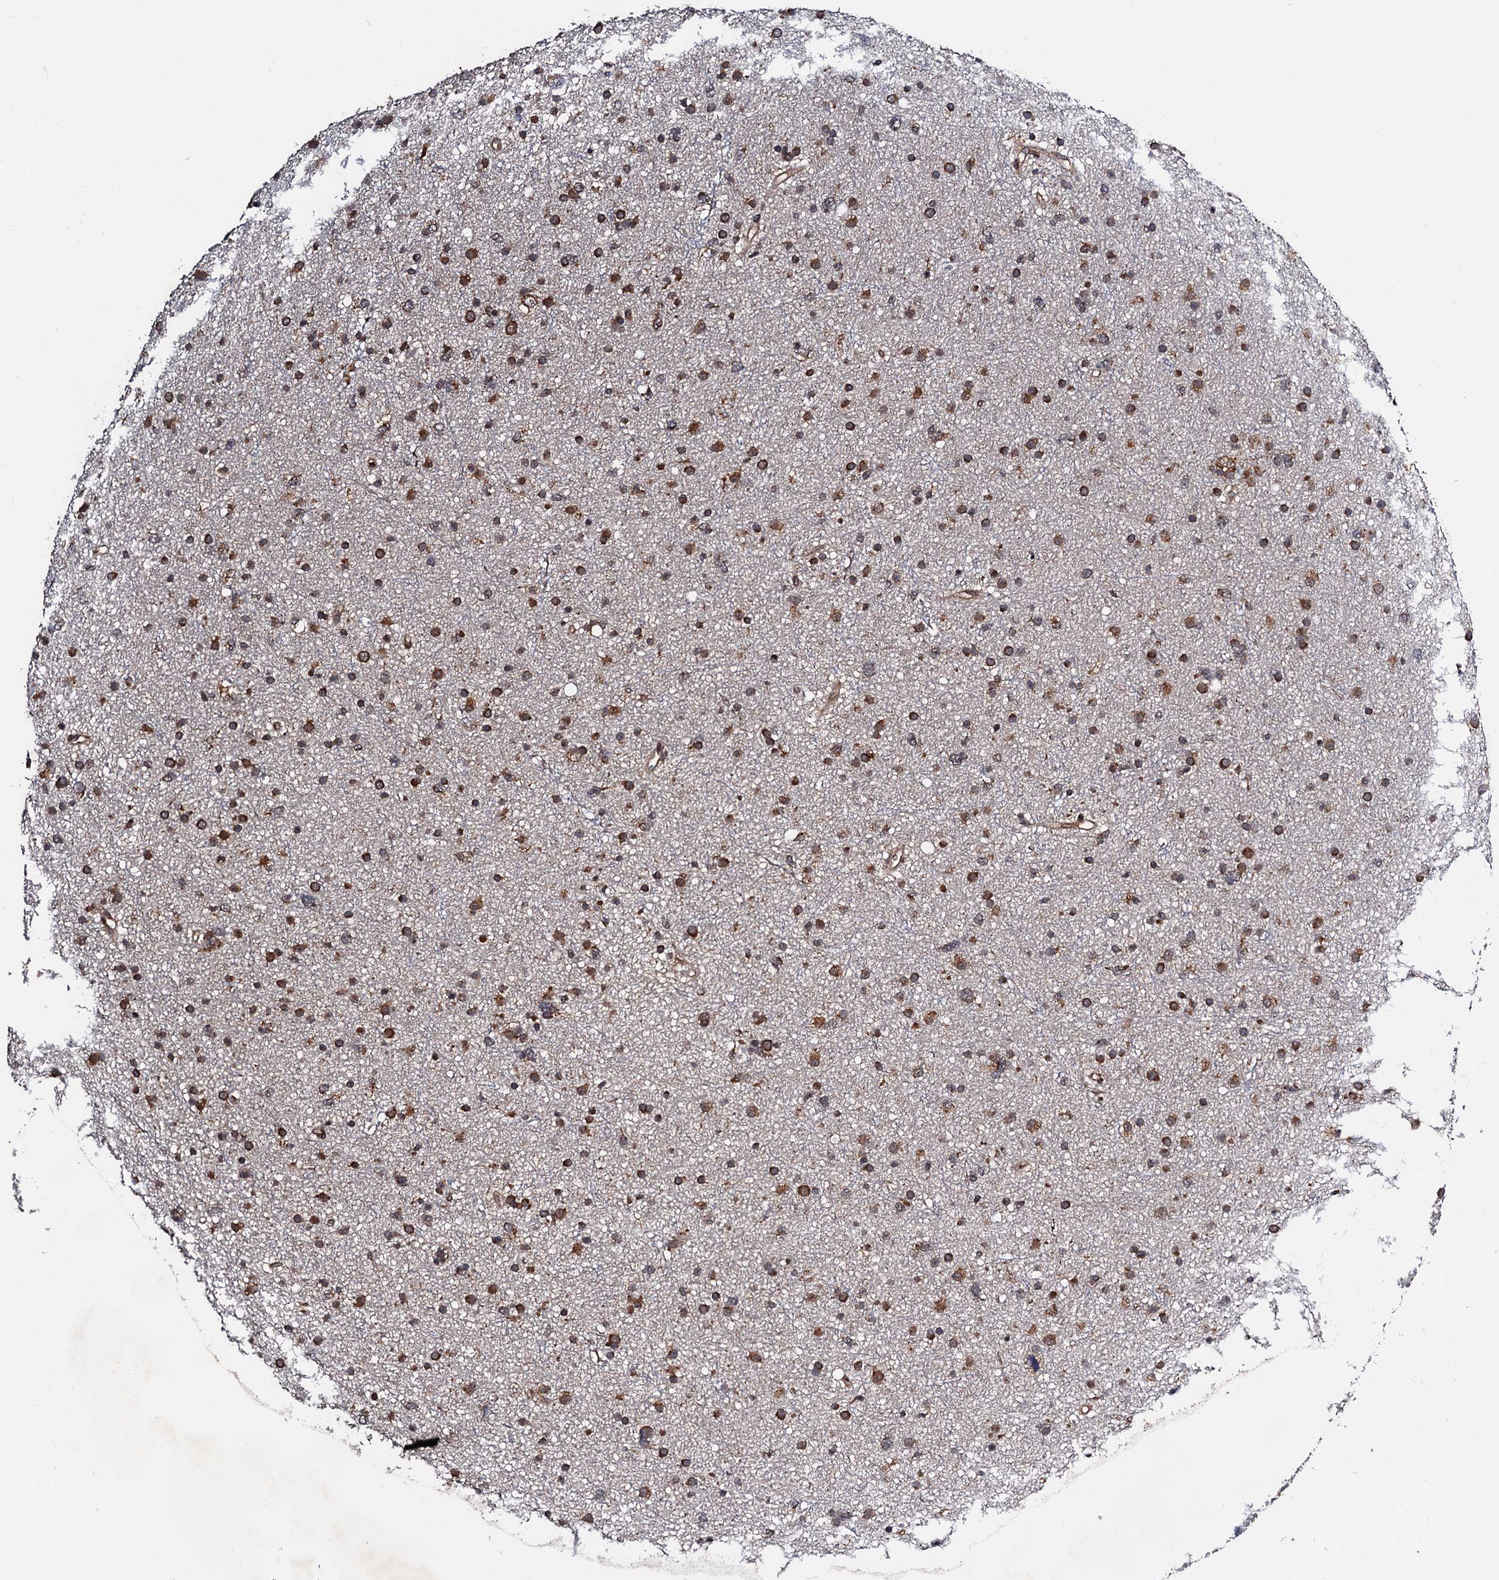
{"staining": {"intensity": "strong", "quantity": ">75%", "location": "cytoplasmic/membranous"}, "tissue": "glioma", "cell_type": "Tumor cells", "image_type": "cancer", "snomed": [{"axis": "morphology", "description": "Glioma, malignant, Low grade"}, {"axis": "topography", "description": "Cerebral cortex"}], "caption": "Strong cytoplasmic/membranous protein staining is present in about >75% of tumor cells in malignant glioma (low-grade). (Brightfield microscopy of DAB IHC at high magnification).", "gene": "NAA16", "patient": {"sex": "female", "age": 39}}